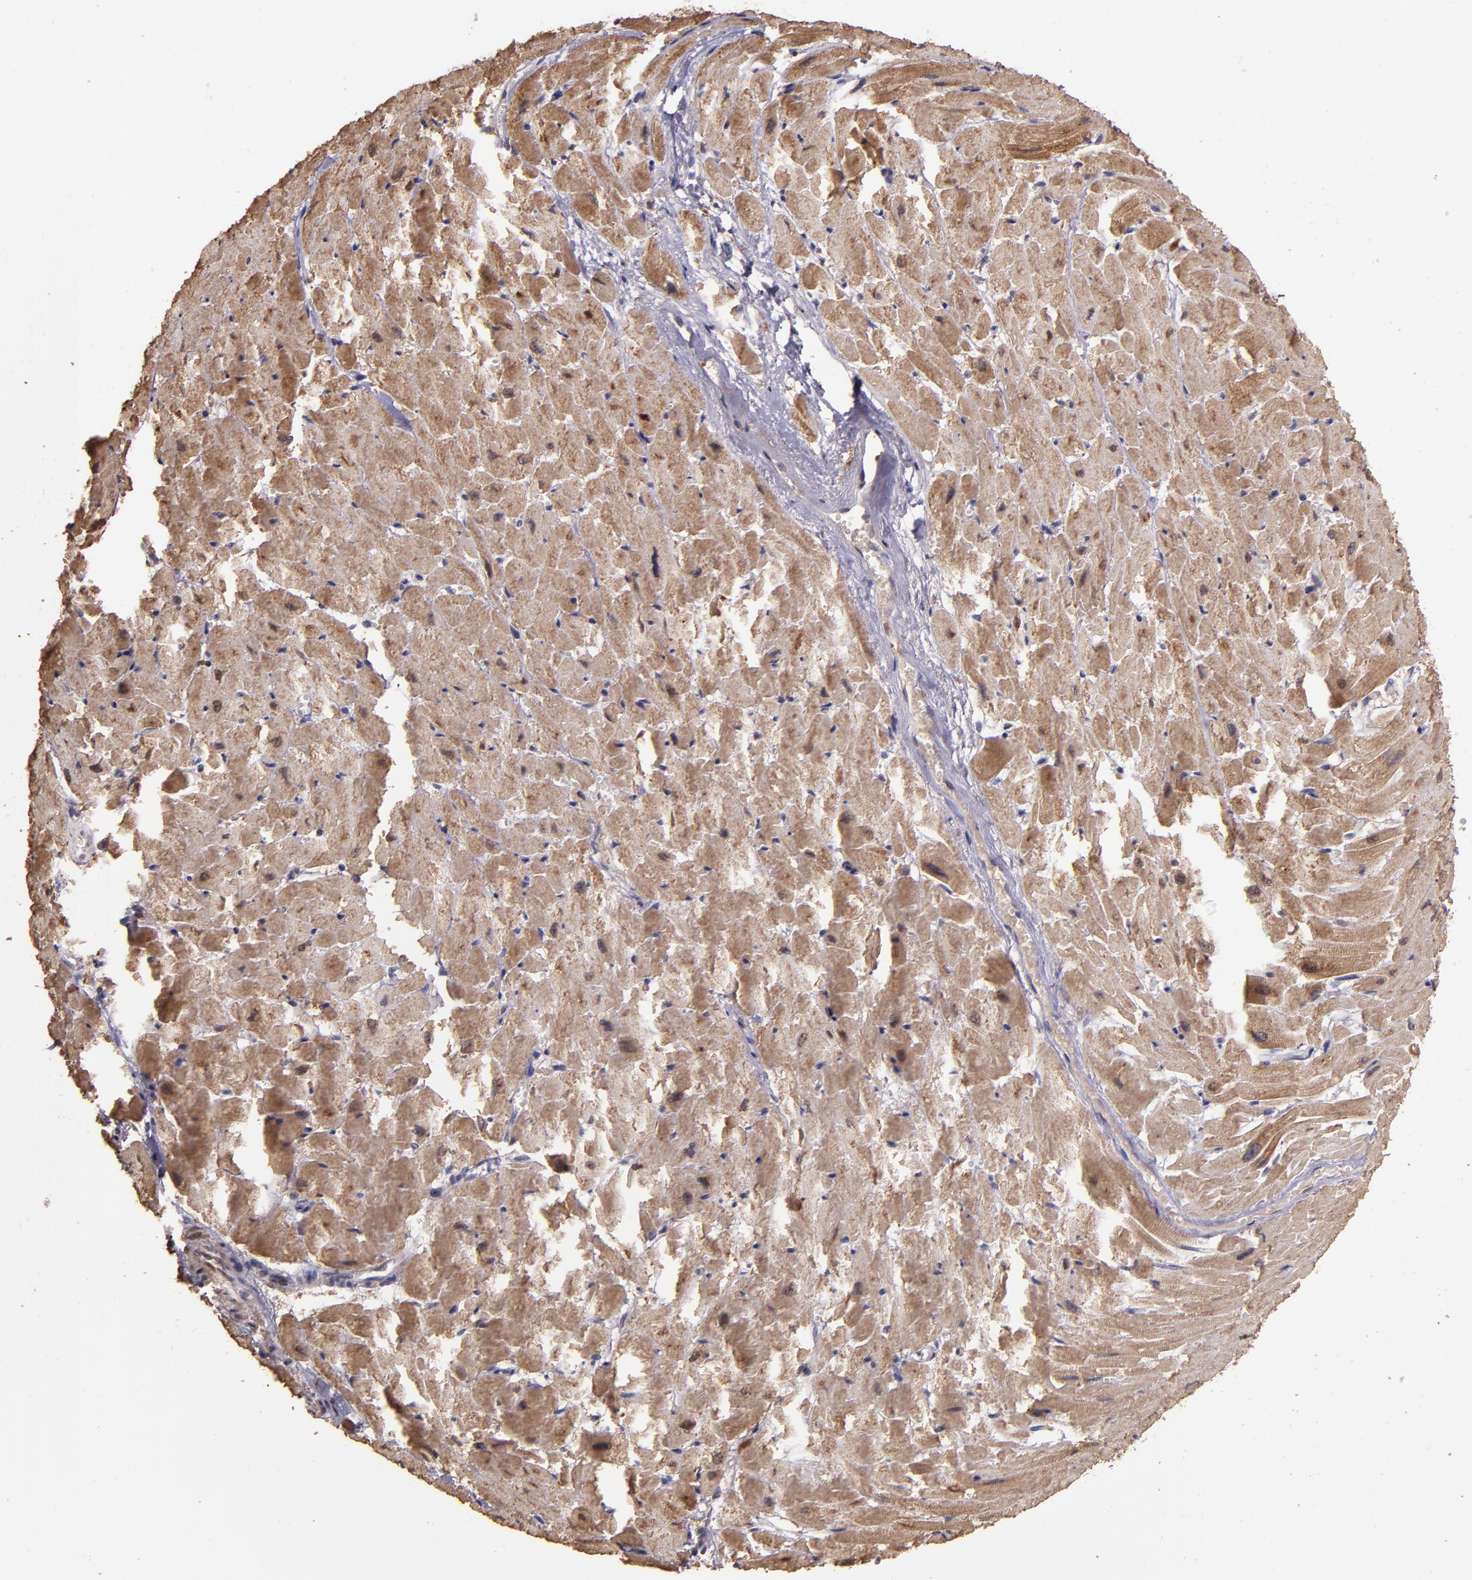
{"staining": {"intensity": "moderate", "quantity": ">75%", "location": "cytoplasmic/membranous"}, "tissue": "heart muscle", "cell_type": "Cardiomyocytes", "image_type": "normal", "snomed": [{"axis": "morphology", "description": "Normal tissue, NOS"}, {"axis": "topography", "description": "Heart"}], "caption": "Brown immunohistochemical staining in unremarkable heart muscle displays moderate cytoplasmic/membranous expression in about >75% of cardiomyocytes. Nuclei are stained in blue.", "gene": "HECTD1", "patient": {"sex": "female", "age": 19}}